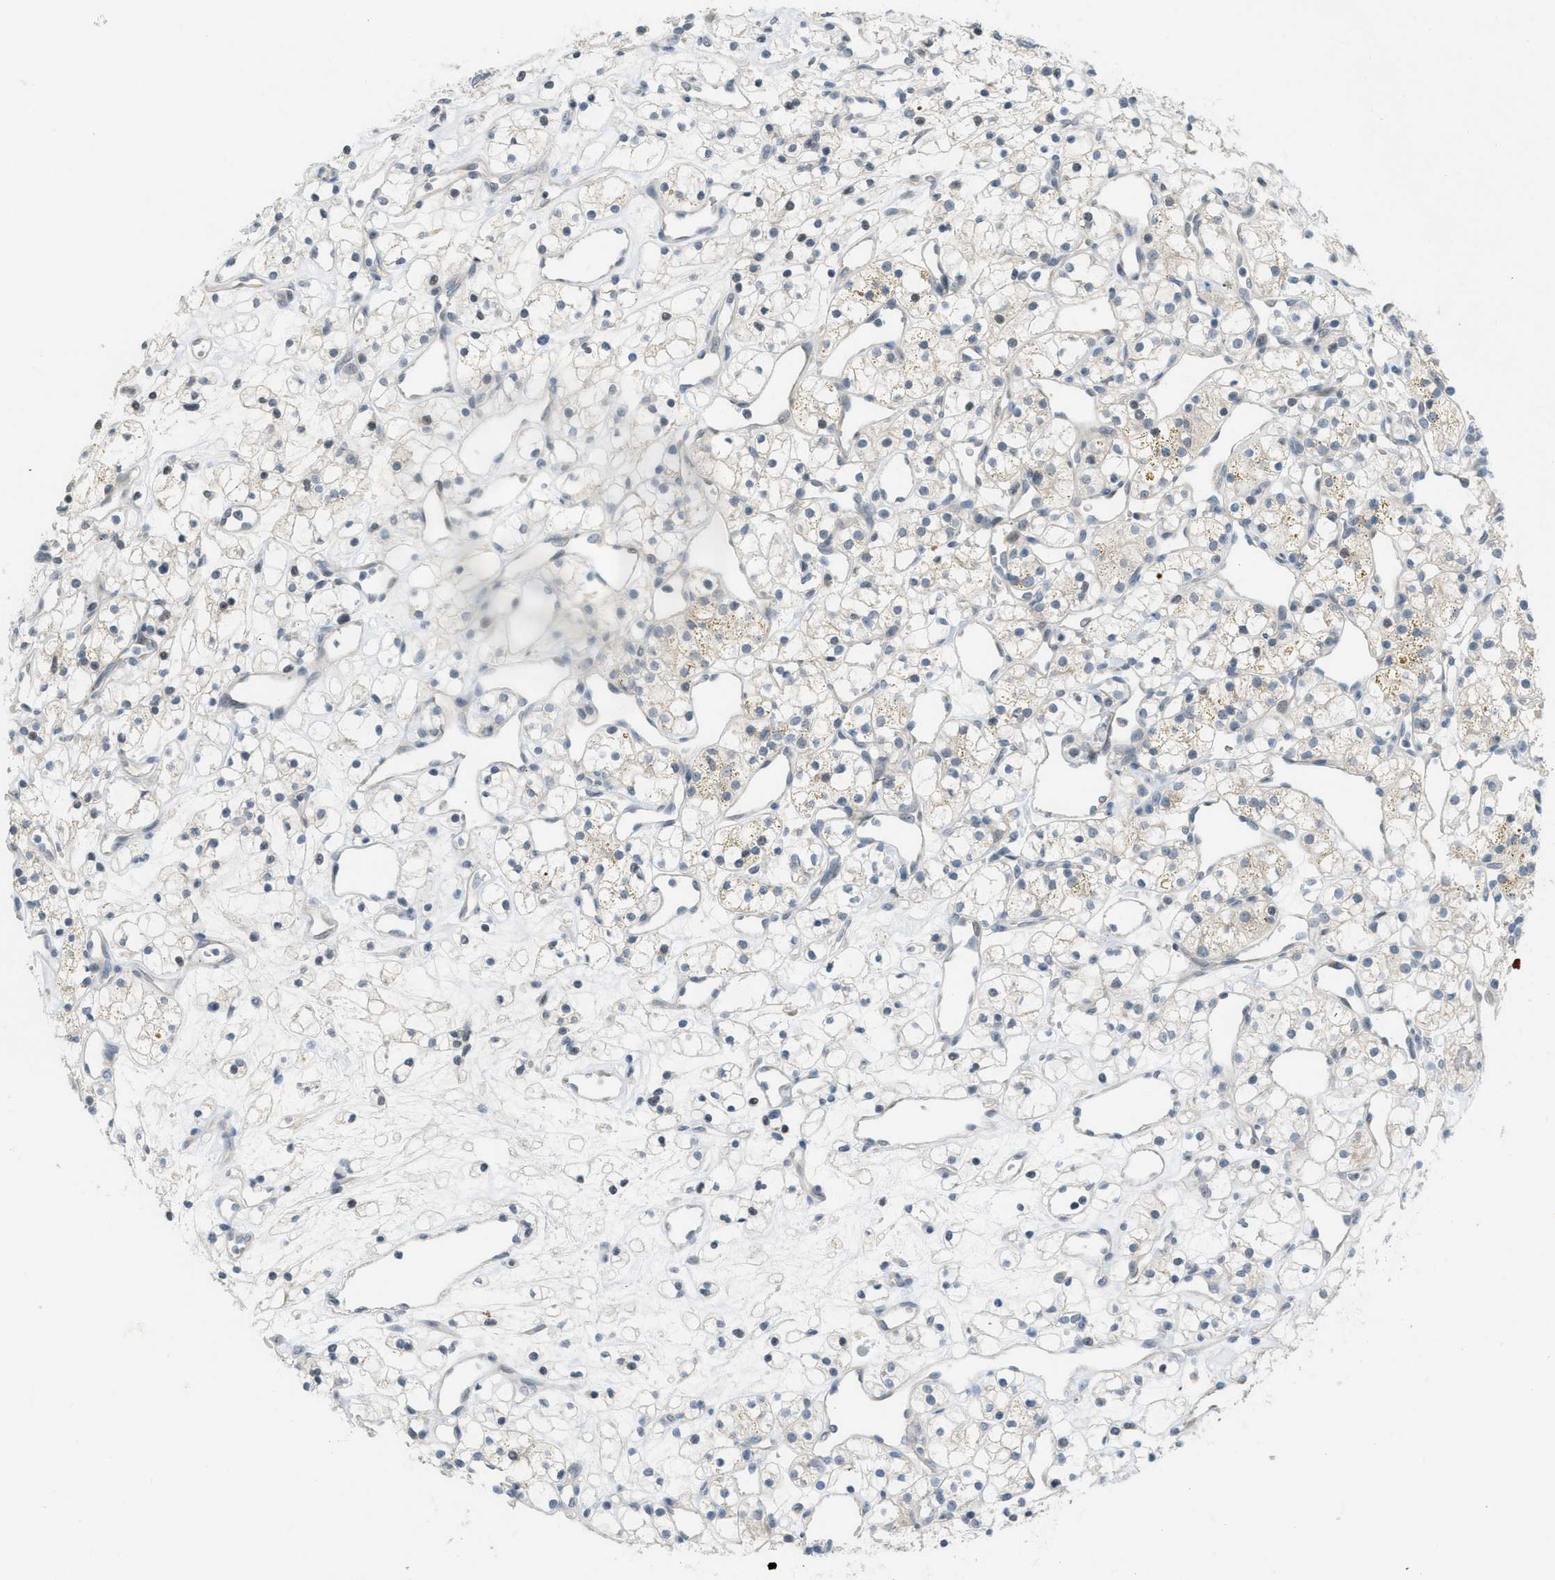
{"staining": {"intensity": "negative", "quantity": "none", "location": "none"}, "tissue": "renal cancer", "cell_type": "Tumor cells", "image_type": "cancer", "snomed": [{"axis": "morphology", "description": "Adenocarcinoma, NOS"}, {"axis": "topography", "description": "Kidney"}], "caption": "Immunohistochemistry of human renal cancer (adenocarcinoma) shows no positivity in tumor cells.", "gene": "TXNDC2", "patient": {"sex": "female", "age": 60}}